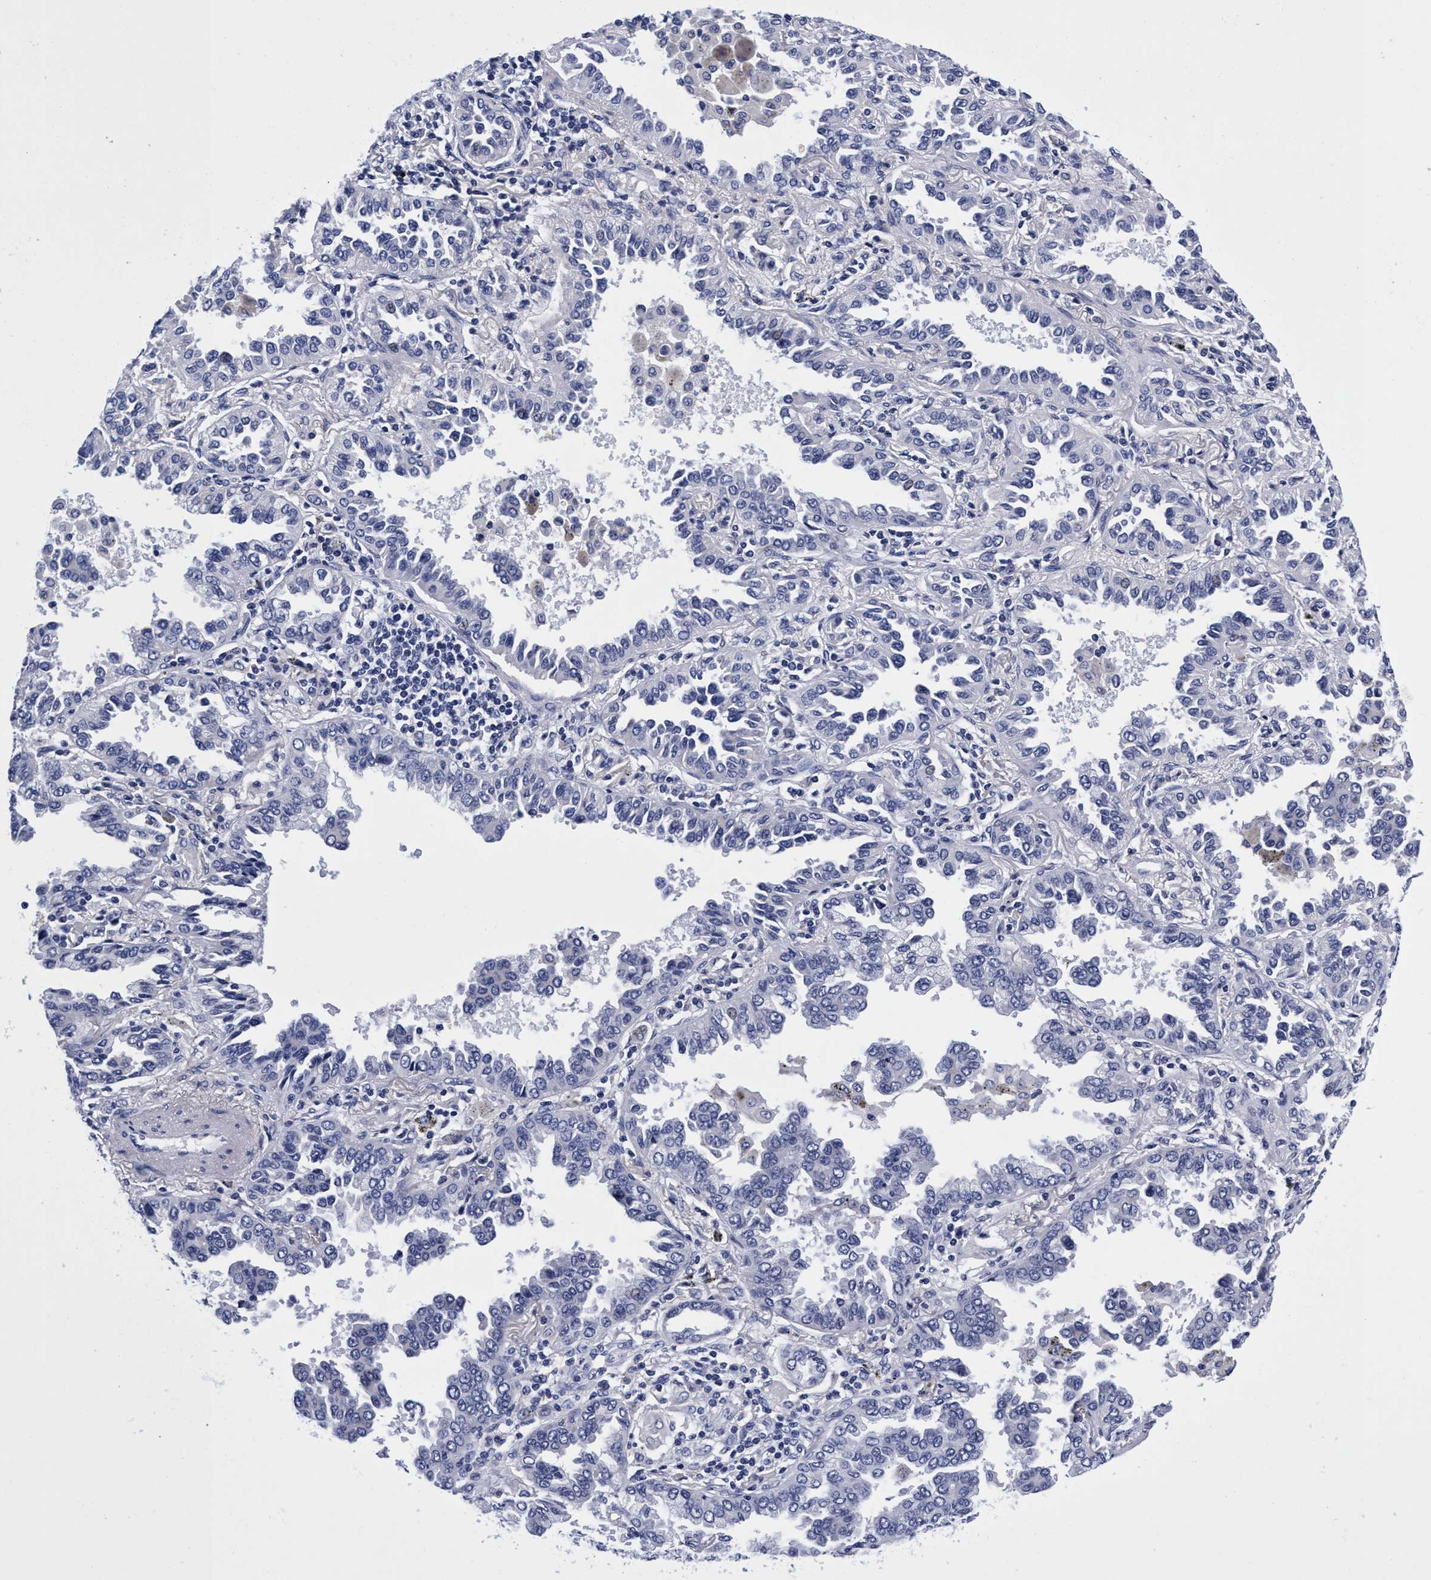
{"staining": {"intensity": "negative", "quantity": "none", "location": "none"}, "tissue": "lung cancer", "cell_type": "Tumor cells", "image_type": "cancer", "snomed": [{"axis": "morphology", "description": "Normal tissue, NOS"}, {"axis": "morphology", "description": "Adenocarcinoma, NOS"}, {"axis": "topography", "description": "Lung"}], "caption": "DAB (3,3'-diaminobenzidine) immunohistochemical staining of adenocarcinoma (lung) reveals no significant staining in tumor cells. Brightfield microscopy of immunohistochemistry (IHC) stained with DAB (3,3'-diaminobenzidine) (brown) and hematoxylin (blue), captured at high magnification.", "gene": "PLPPR1", "patient": {"sex": "male", "age": 59}}